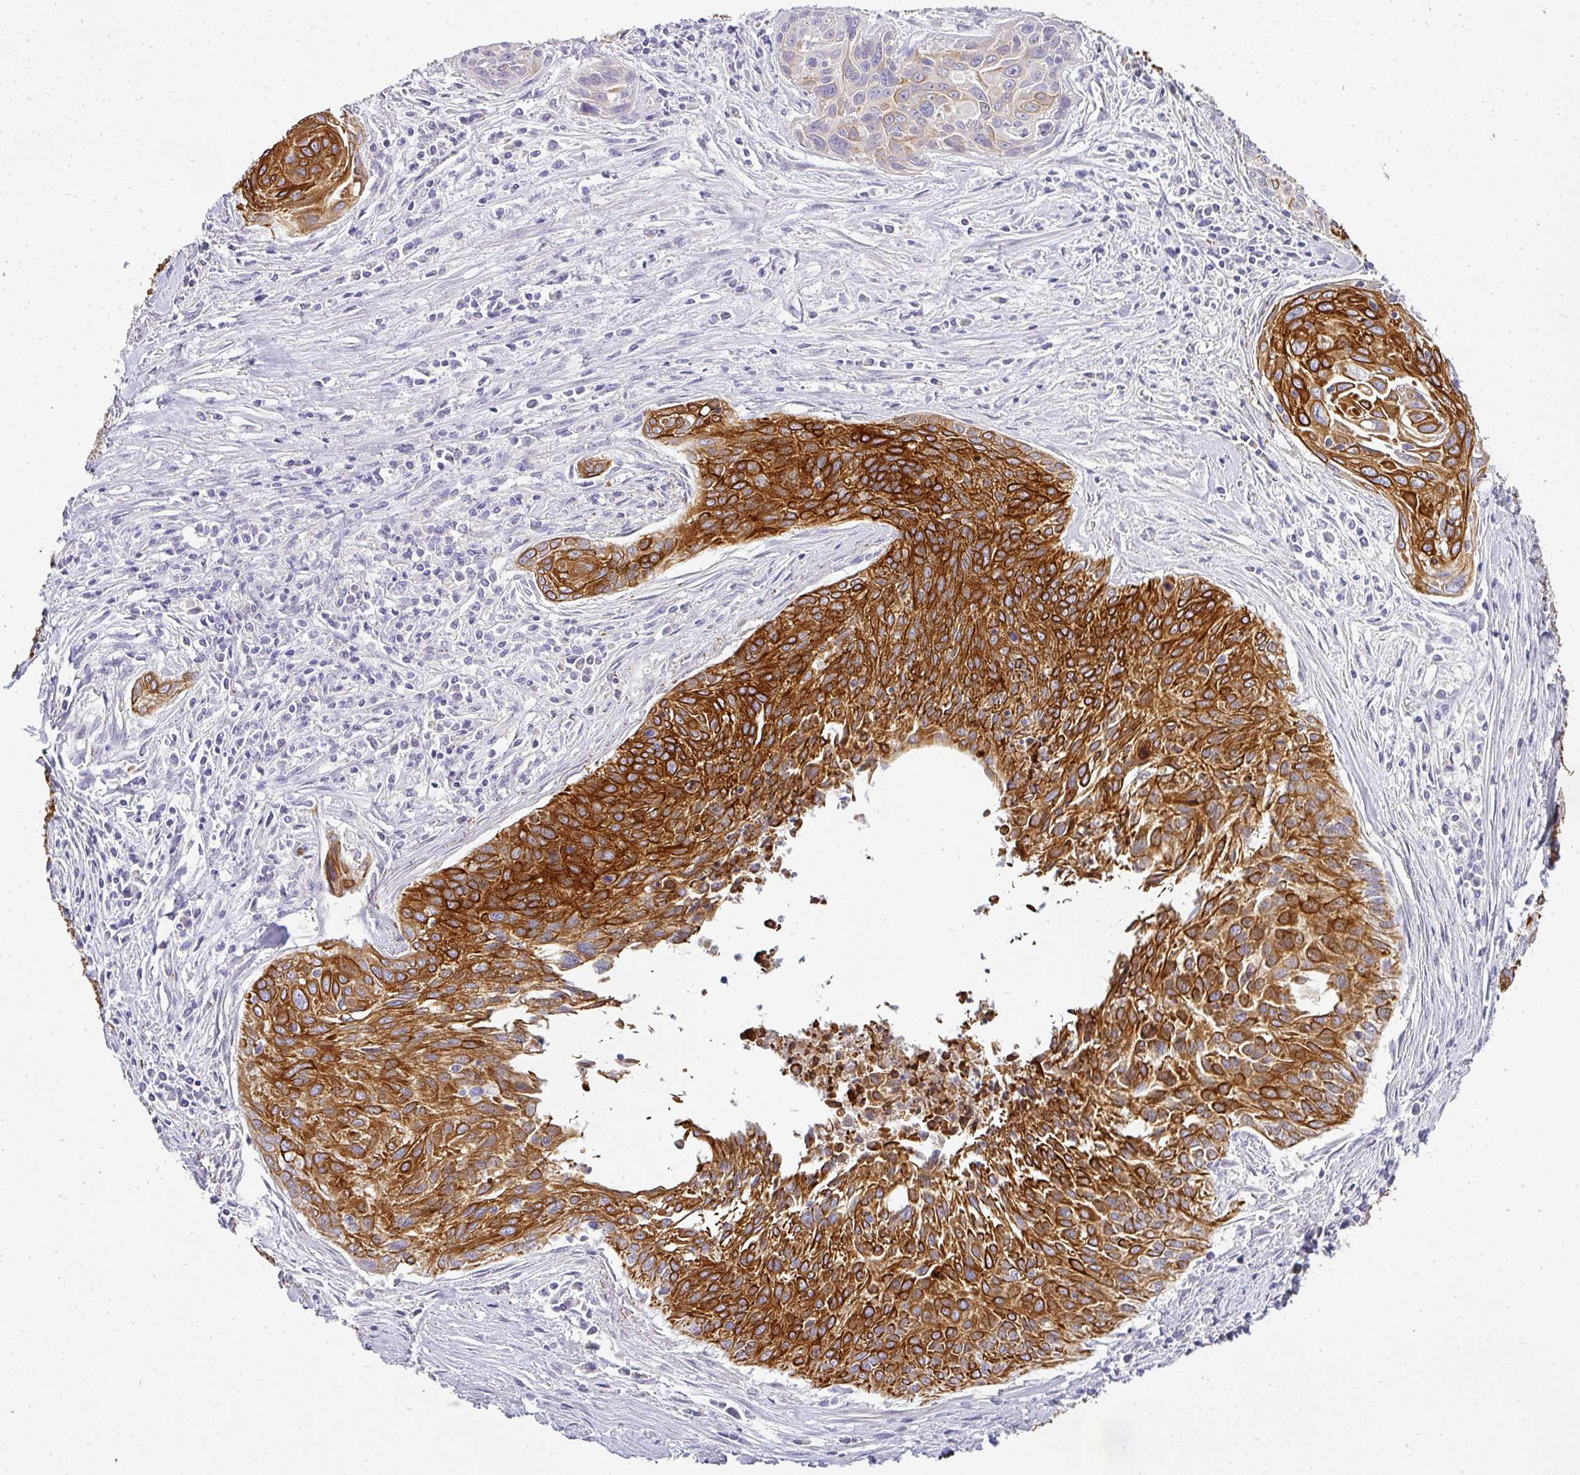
{"staining": {"intensity": "strong", "quantity": ">75%", "location": "cytoplasmic/membranous"}, "tissue": "cervical cancer", "cell_type": "Tumor cells", "image_type": "cancer", "snomed": [{"axis": "morphology", "description": "Squamous cell carcinoma, NOS"}, {"axis": "topography", "description": "Cervix"}], "caption": "Tumor cells exhibit high levels of strong cytoplasmic/membranous expression in approximately >75% of cells in human cervical squamous cell carcinoma.", "gene": "ASXL3", "patient": {"sex": "female", "age": 55}}